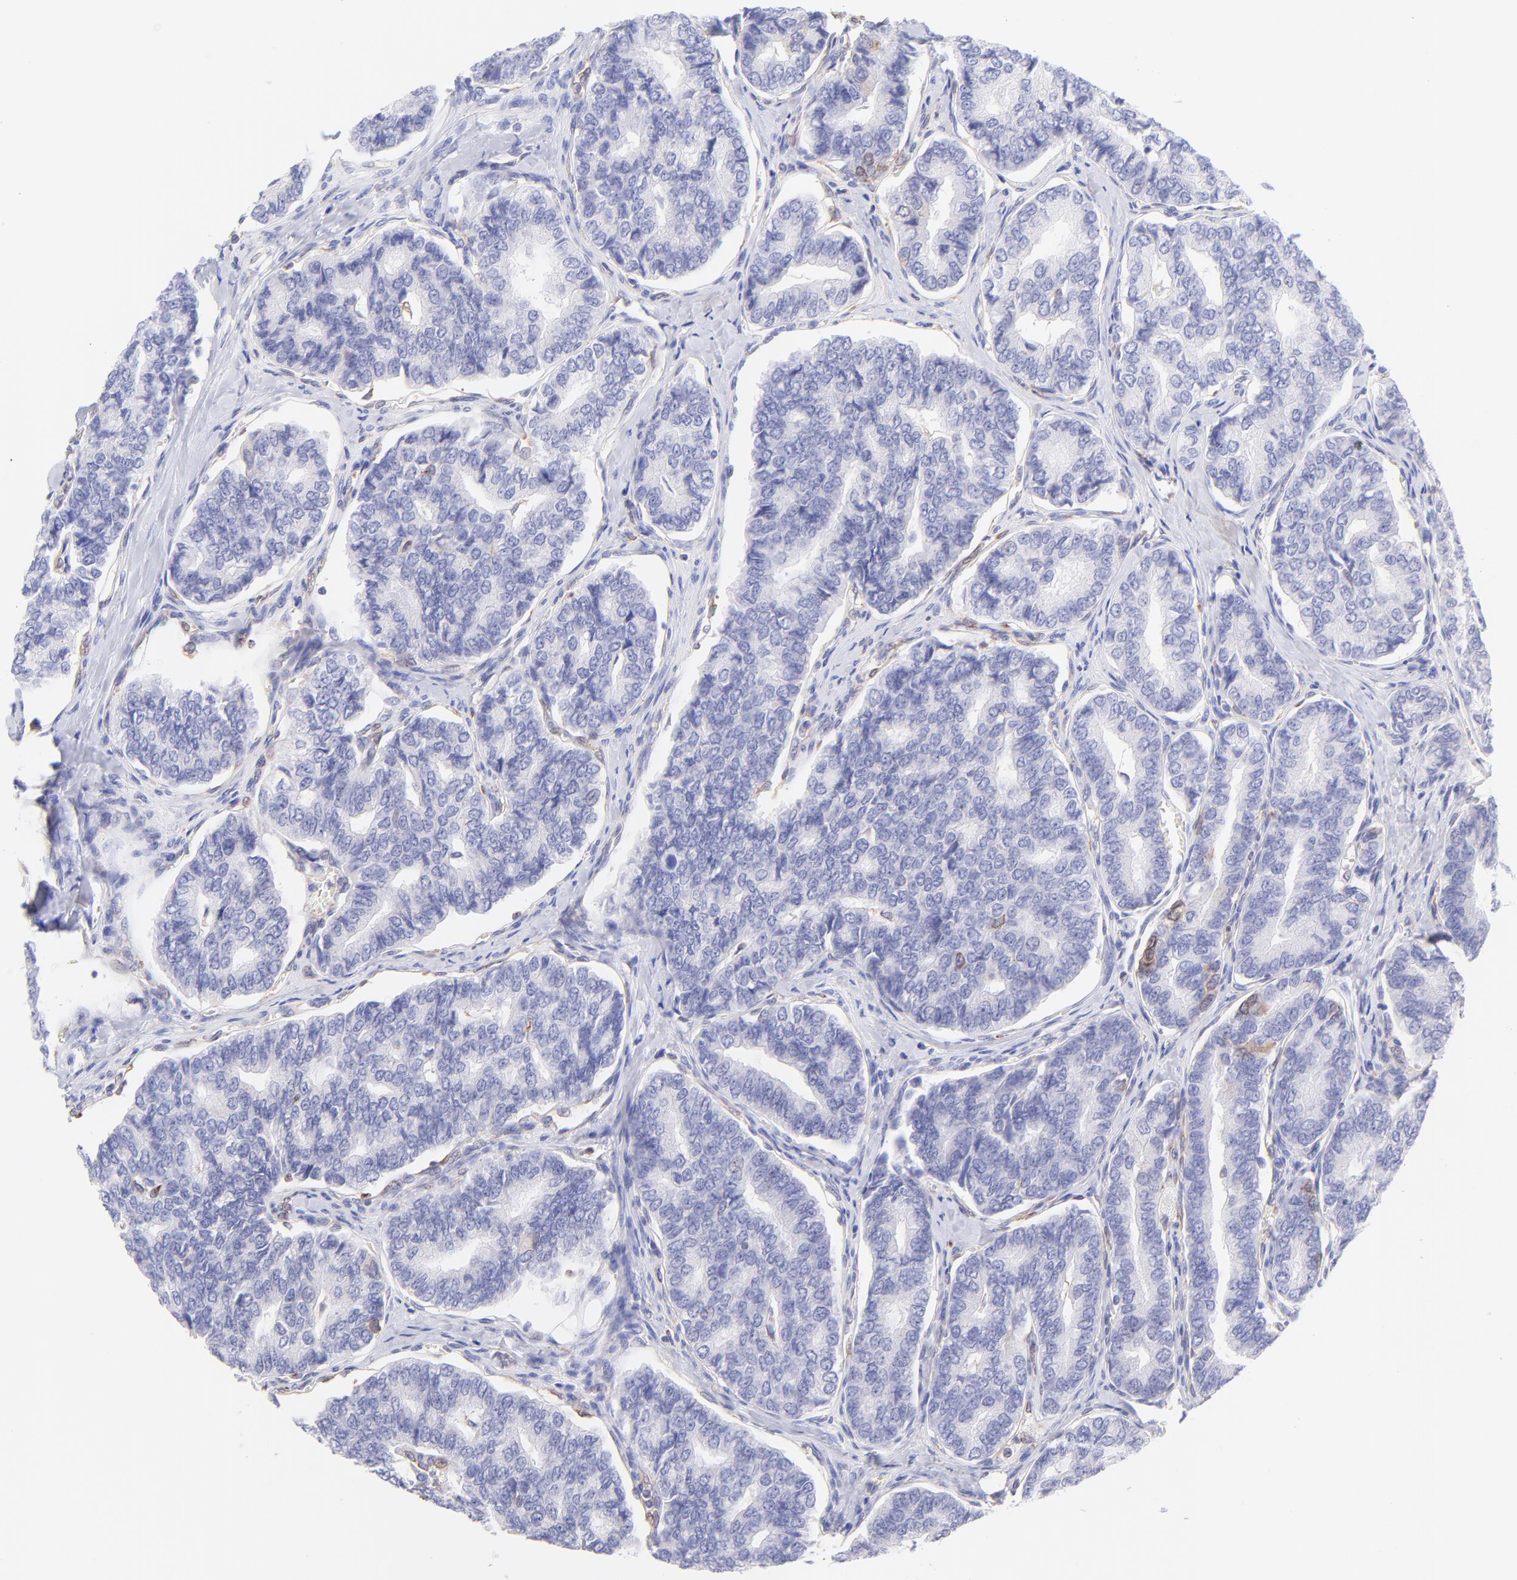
{"staining": {"intensity": "moderate", "quantity": "<25%", "location": "cytoplasmic/membranous"}, "tissue": "thyroid cancer", "cell_type": "Tumor cells", "image_type": "cancer", "snomed": [{"axis": "morphology", "description": "Papillary adenocarcinoma, NOS"}, {"axis": "topography", "description": "Thyroid gland"}], "caption": "Thyroid cancer (papillary adenocarcinoma) stained with a brown dye displays moderate cytoplasmic/membranous positive positivity in about <25% of tumor cells.", "gene": "IRAG2", "patient": {"sex": "female", "age": 35}}